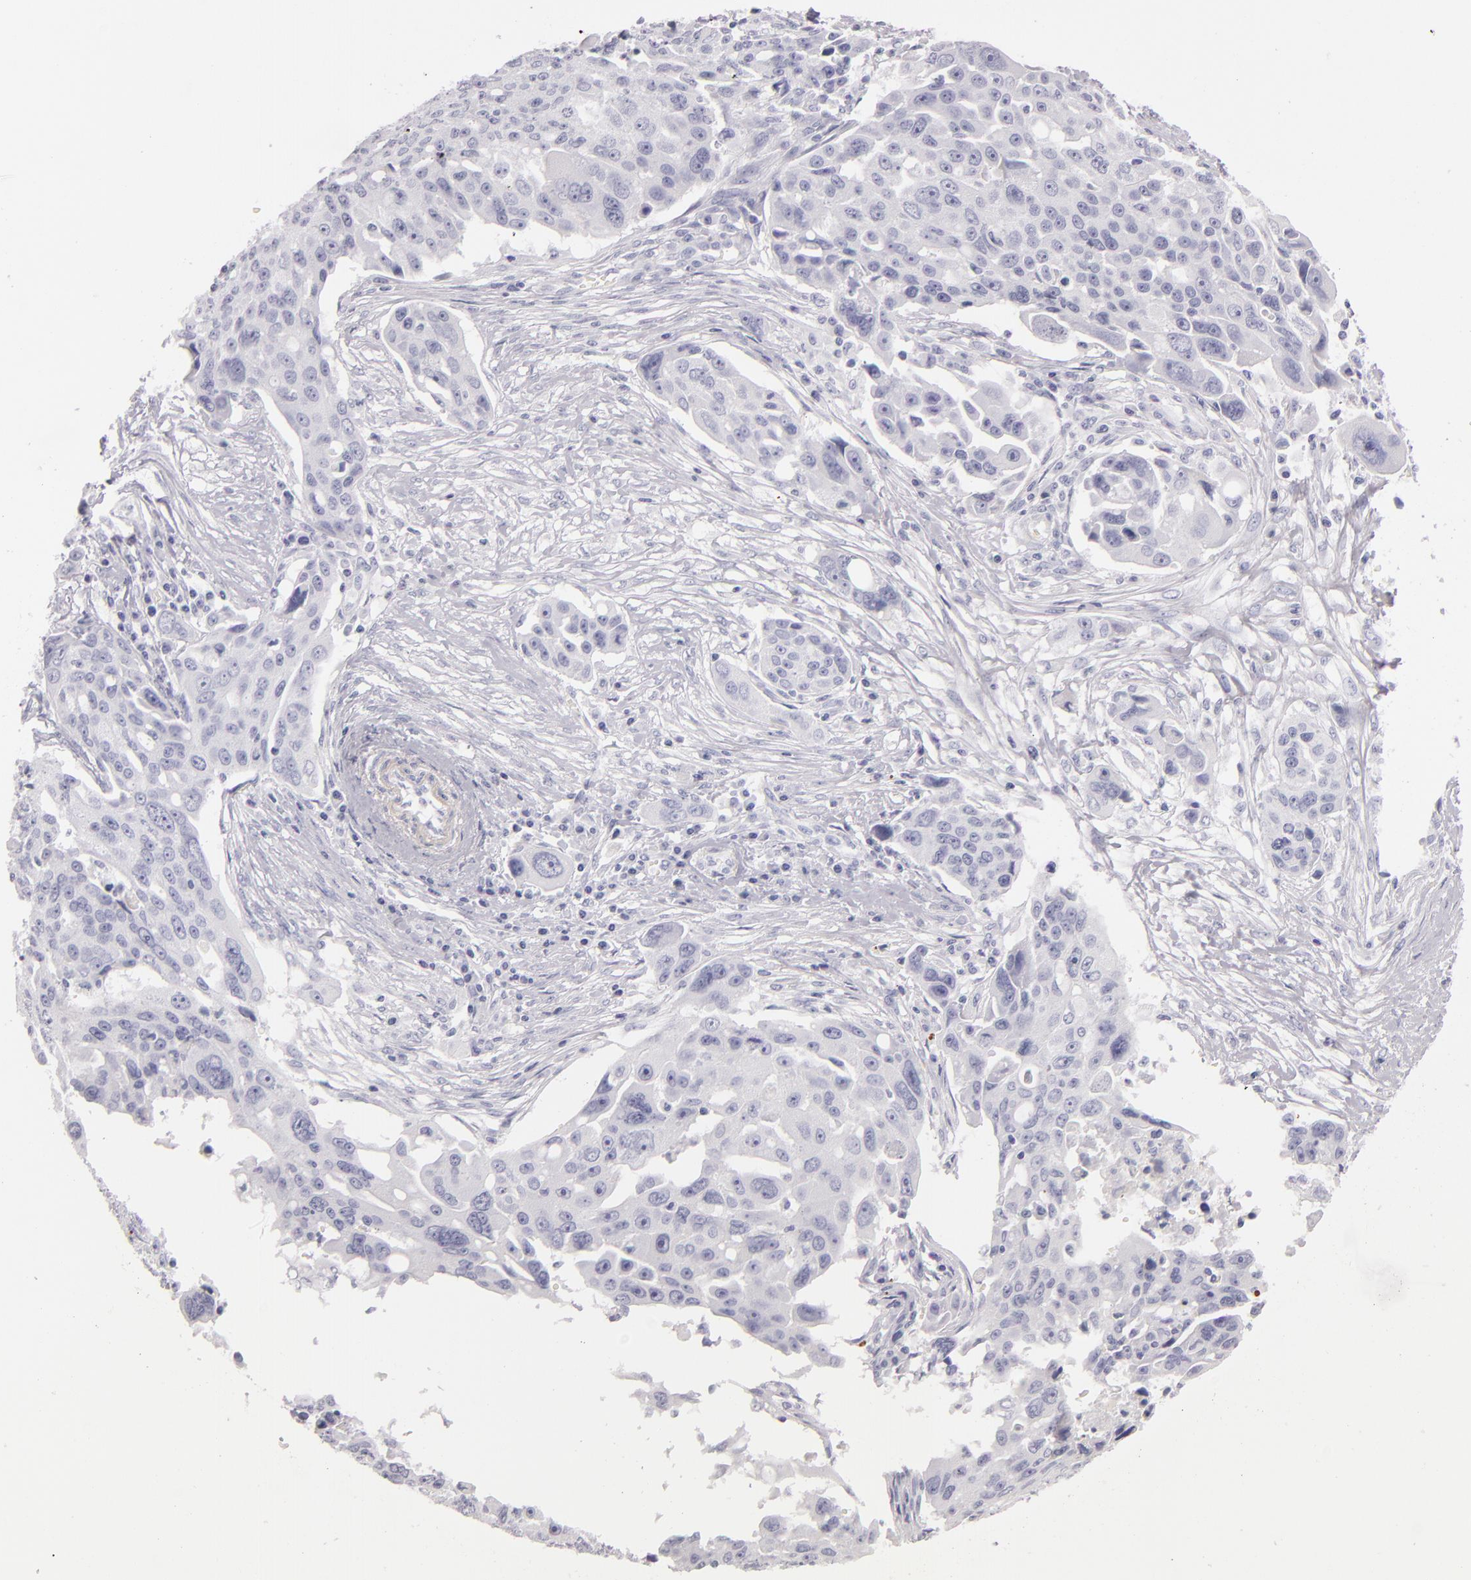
{"staining": {"intensity": "negative", "quantity": "none", "location": "none"}, "tissue": "ovarian cancer", "cell_type": "Tumor cells", "image_type": "cancer", "snomed": [{"axis": "morphology", "description": "Carcinoma, endometroid"}, {"axis": "topography", "description": "Ovary"}], "caption": "A photomicrograph of human ovarian cancer is negative for staining in tumor cells.", "gene": "FABP1", "patient": {"sex": "female", "age": 75}}